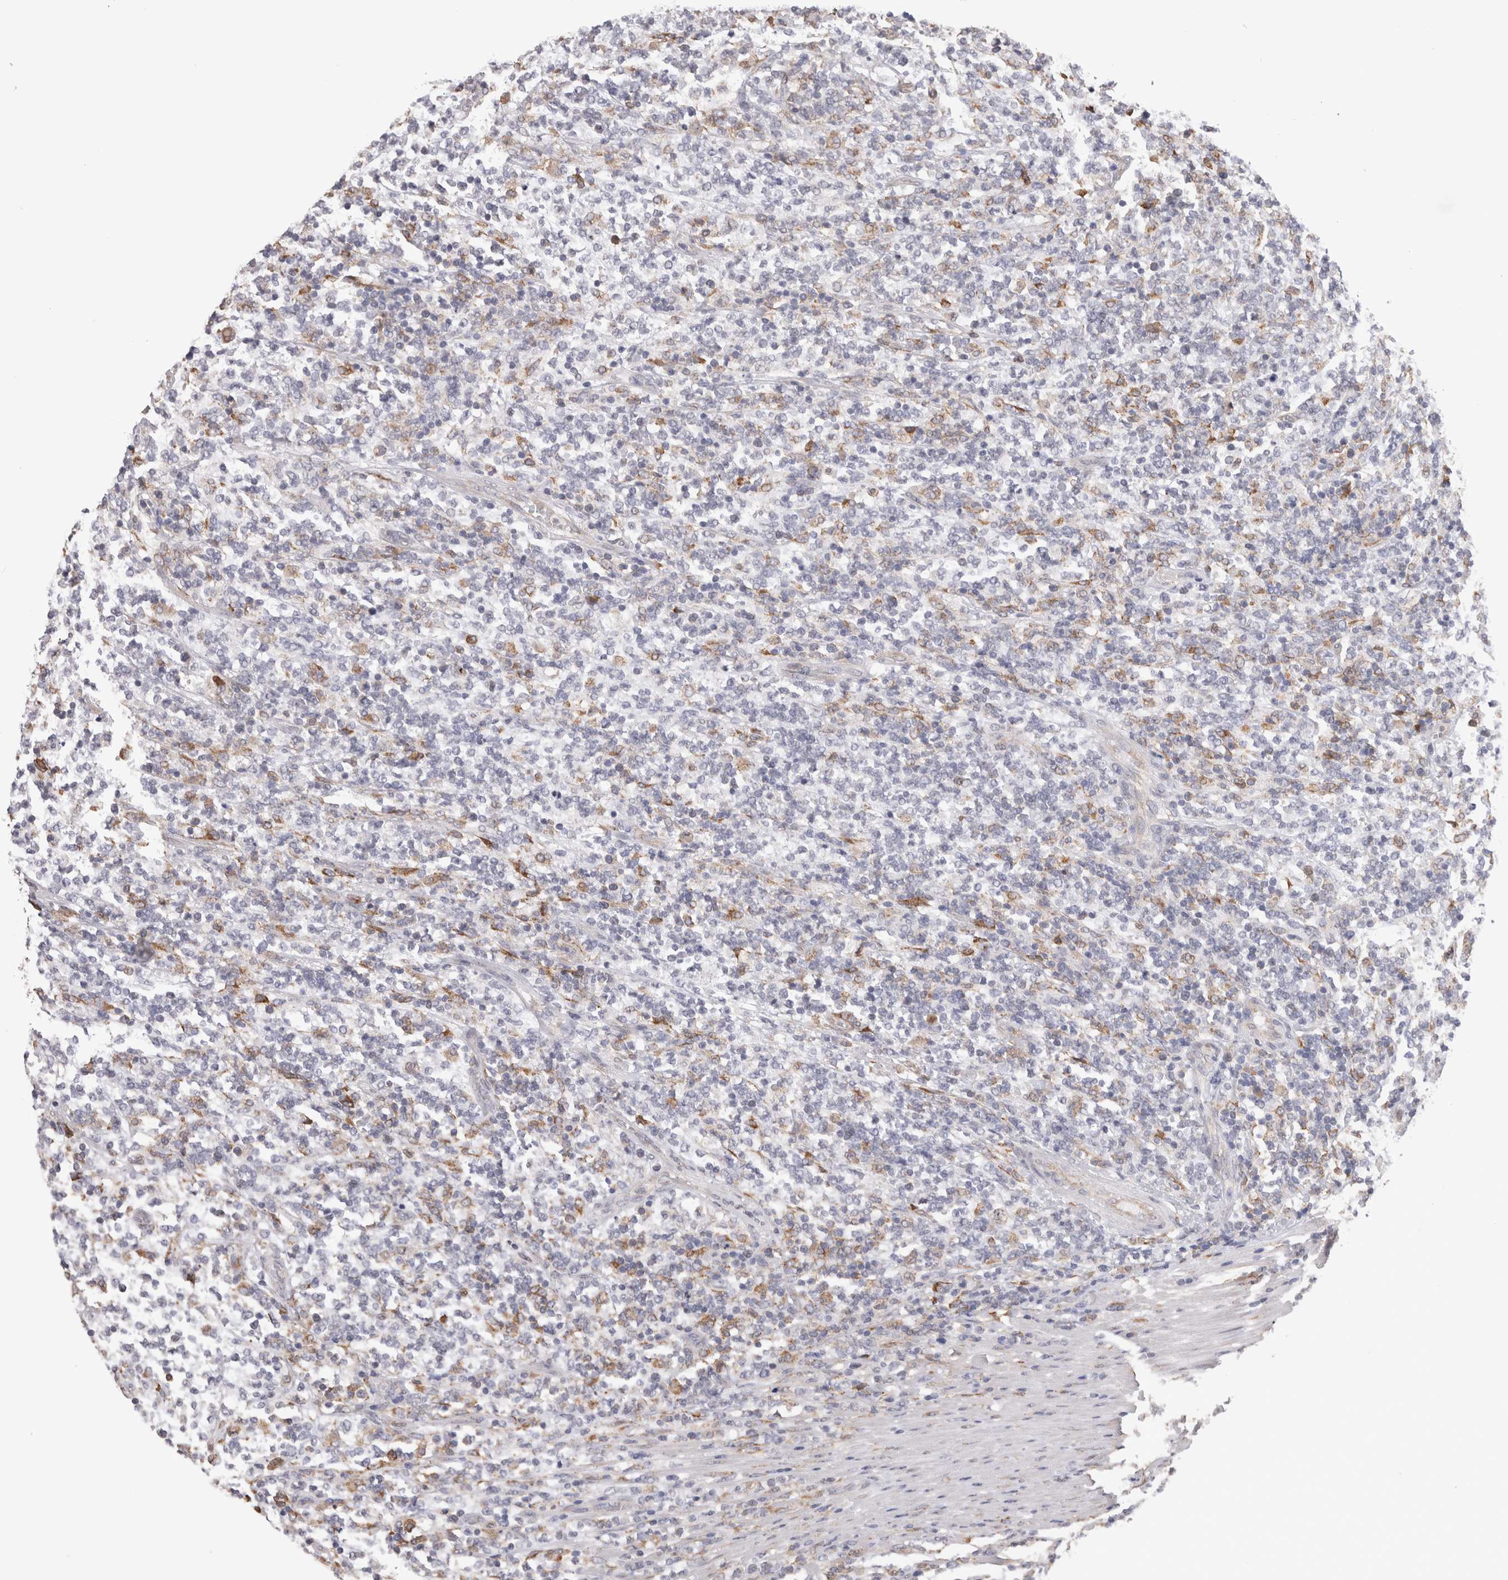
{"staining": {"intensity": "moderate", "quantity": "<25%", "location": "cytoplasmic/membranous"}, "tissue": "lymphoma", "cell_type": "Tumor cells", "image_type": "cancer", "snomed": [{"axis": "morphology", "description": "Malignant lymphoma, non-Hodgkin's type, High grade"}, {"axis": "topography", "description": "Soft tissue"}], "caption": "Protein staining of malignant lymphoma, non-Hodgkin's type (high-grade) tissue exhibits moderate cytoplasmic/membranous staining in about <25% of tumor cells.", "gene": "LRPAP1", "patient": {"sex": "male", "age": 18}}